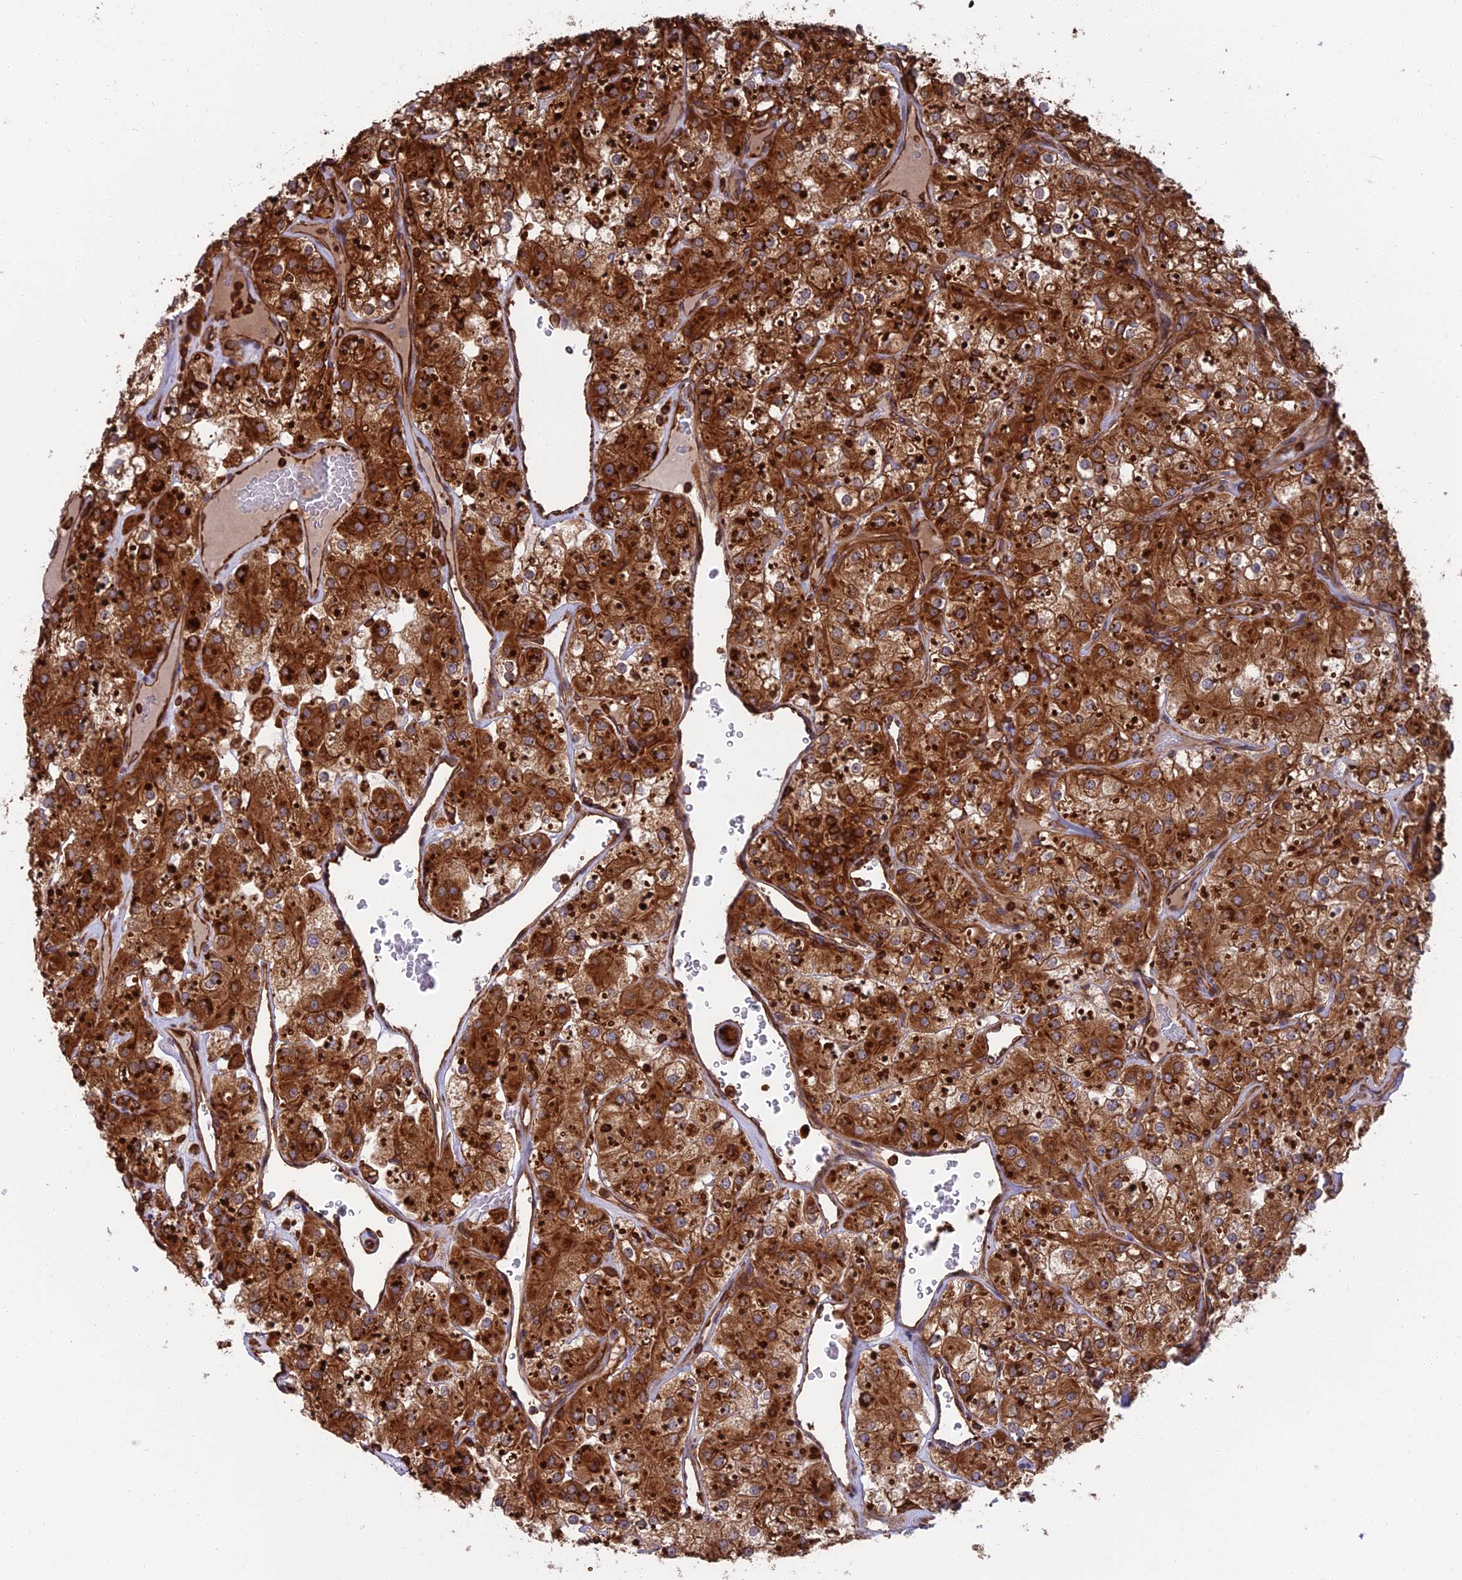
{"staining": {"intensity": "strong", "quantity": ">75%", "location": "cytoplasmic/membranous"}, "tissue": "renal cancer", "cell_type": "Tumor cells", "image_type": "cancer", "snomed": [{"axis": "morphology", "description": "Adenocarcinoma, NOS"}, {"axis": "topography", "description": "Kidney"}], "caption": "Renal adenocarcinoma was stained to show a protein in brown. There is high levels of strong cytoplasmic/membranous staining in approximately >75% of tumor cells.", "gene": "WDR1", "patient": {"sex": "male", "age": 77}}